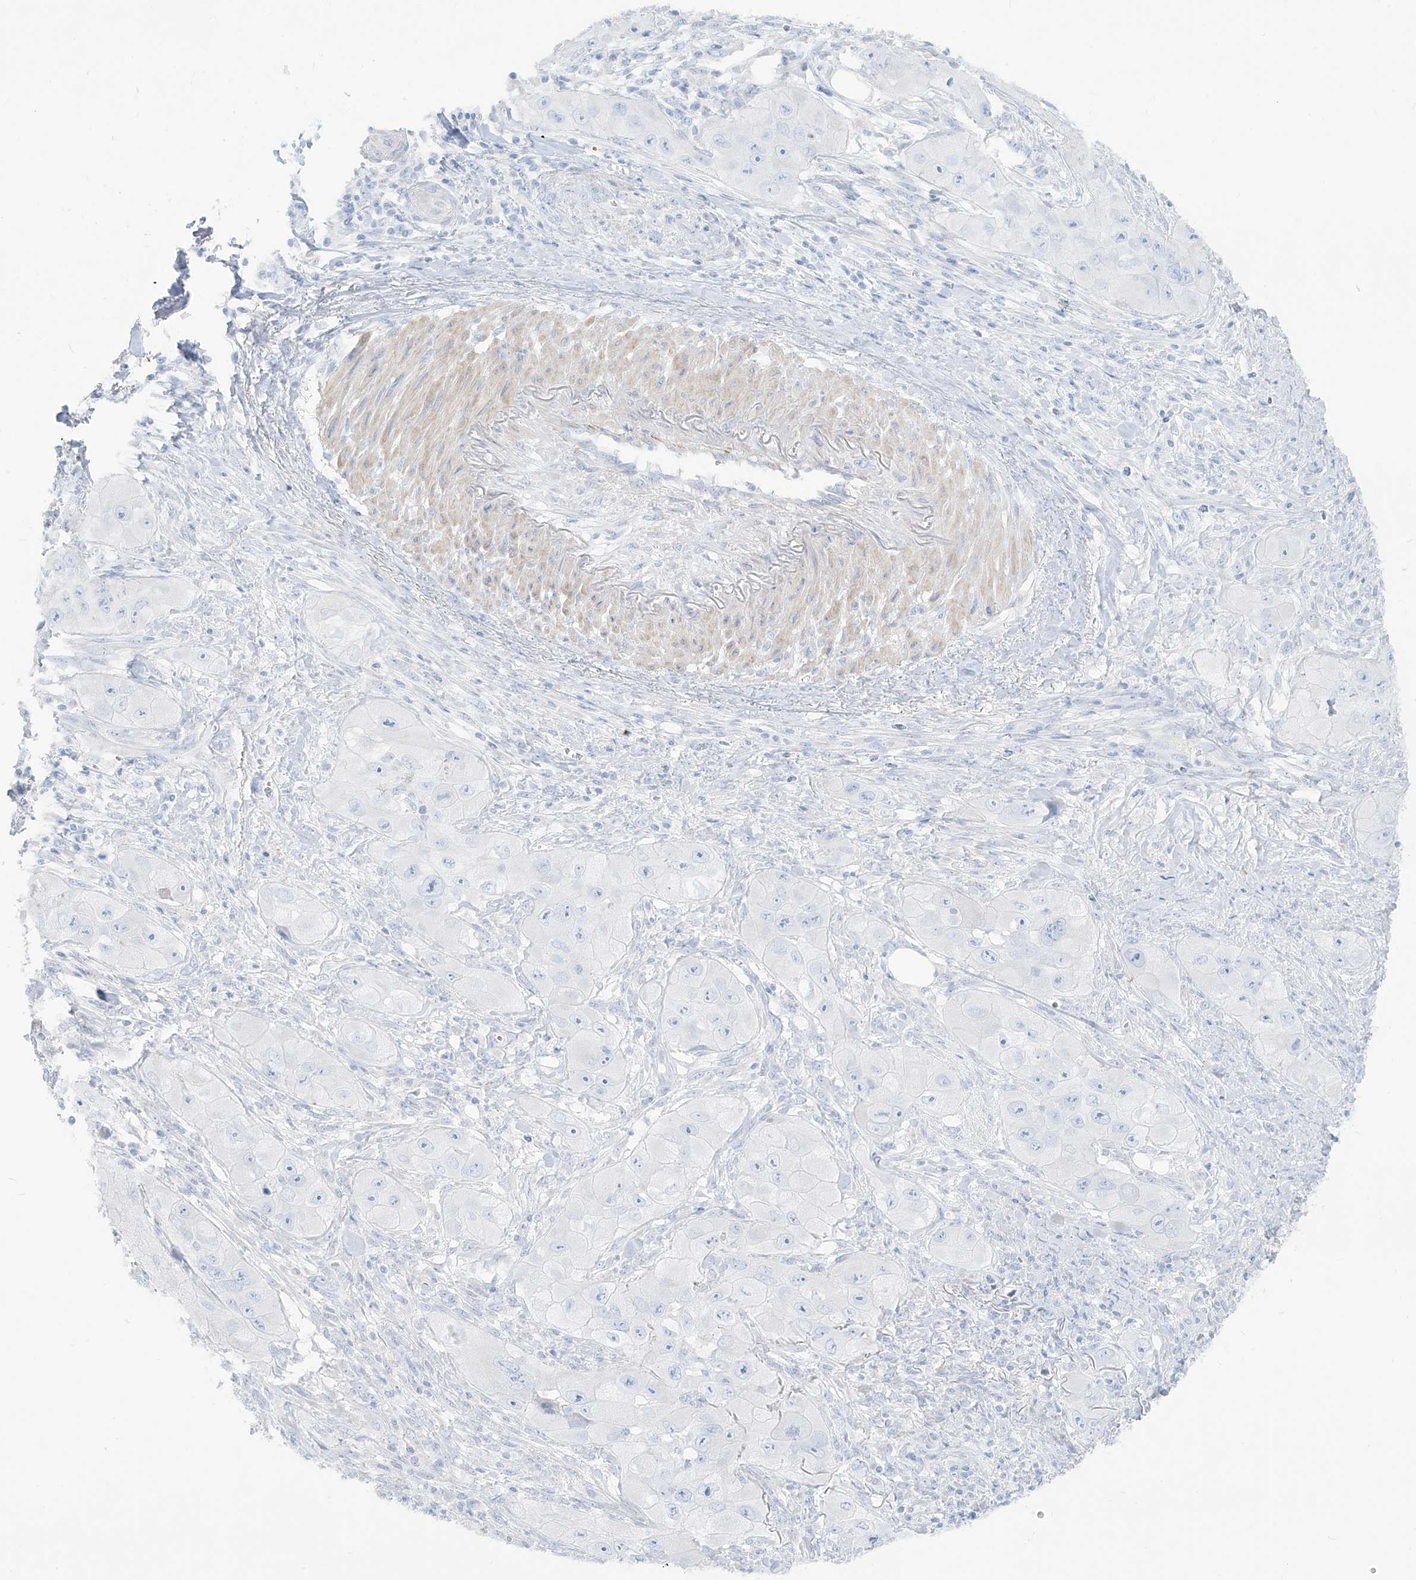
{"staining": {"intensity": "negative", "quantity": "none", "location": "none"}, "tissue": "skin cancer", "cell_type": "Tumor cells", "image_type": "cancer", "snomed": [{"axis": "morphology", "description": "Squamous cell carcinoma, NOS"}, {"axis": "topography", "description": "Skin"}, {"axis": "topography", "description": "Subcutis"}], "caption": "IHC image of skin squamous cell carcinoma stained for a protein (brown), which displays no positivity in tumor cells. (Brightfield microscopy of DAB (3,3'-diaminobenzidine) immunohistochemistry (IHC) at high magnification).", "gene": "SLC26A3", "patient": {"sex": "male", "age": 73}}